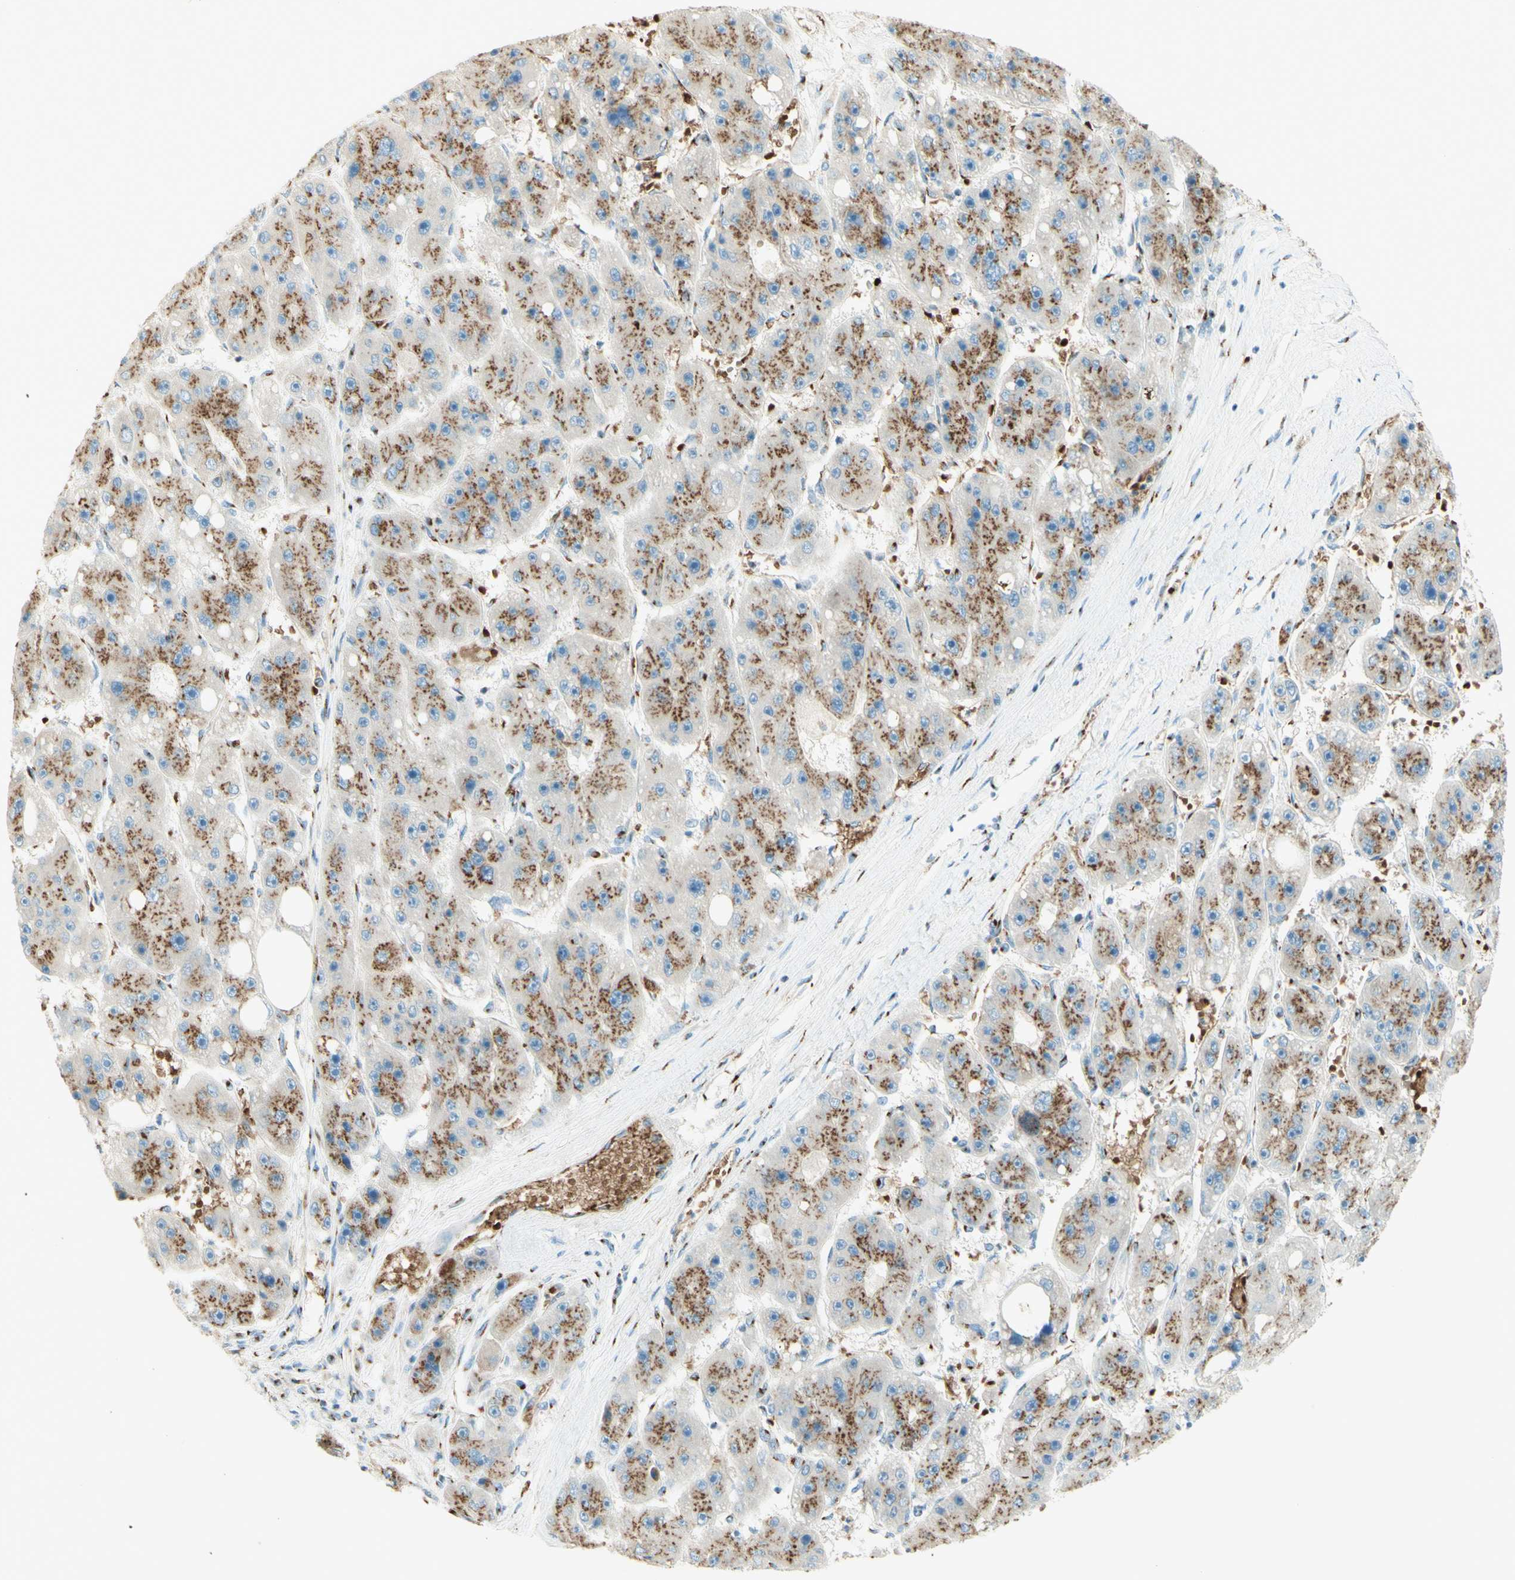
{"staining": {"intensity": "moderate", "quantity": ">75%", "location": "cytoplasmic/membranous"}, "tissue": "liver cancer", "cell_type": "Tumor cells", "image_type": "cancer", "snomed": [{"axis": "morphology", "description": "Carcinoma, Hepatocellular, NOS"}, {"axis": "topography", "description": "Liver"}], "caption": "DAB immunohistochemical staining of hepatocellular carcinoma (liver) displays moderate cytoplasmic/membranous protein expression in approximately >75% of tumor cells.", "gene": "GOLGB1", "patient": {"sex": "female", "age": 61}}